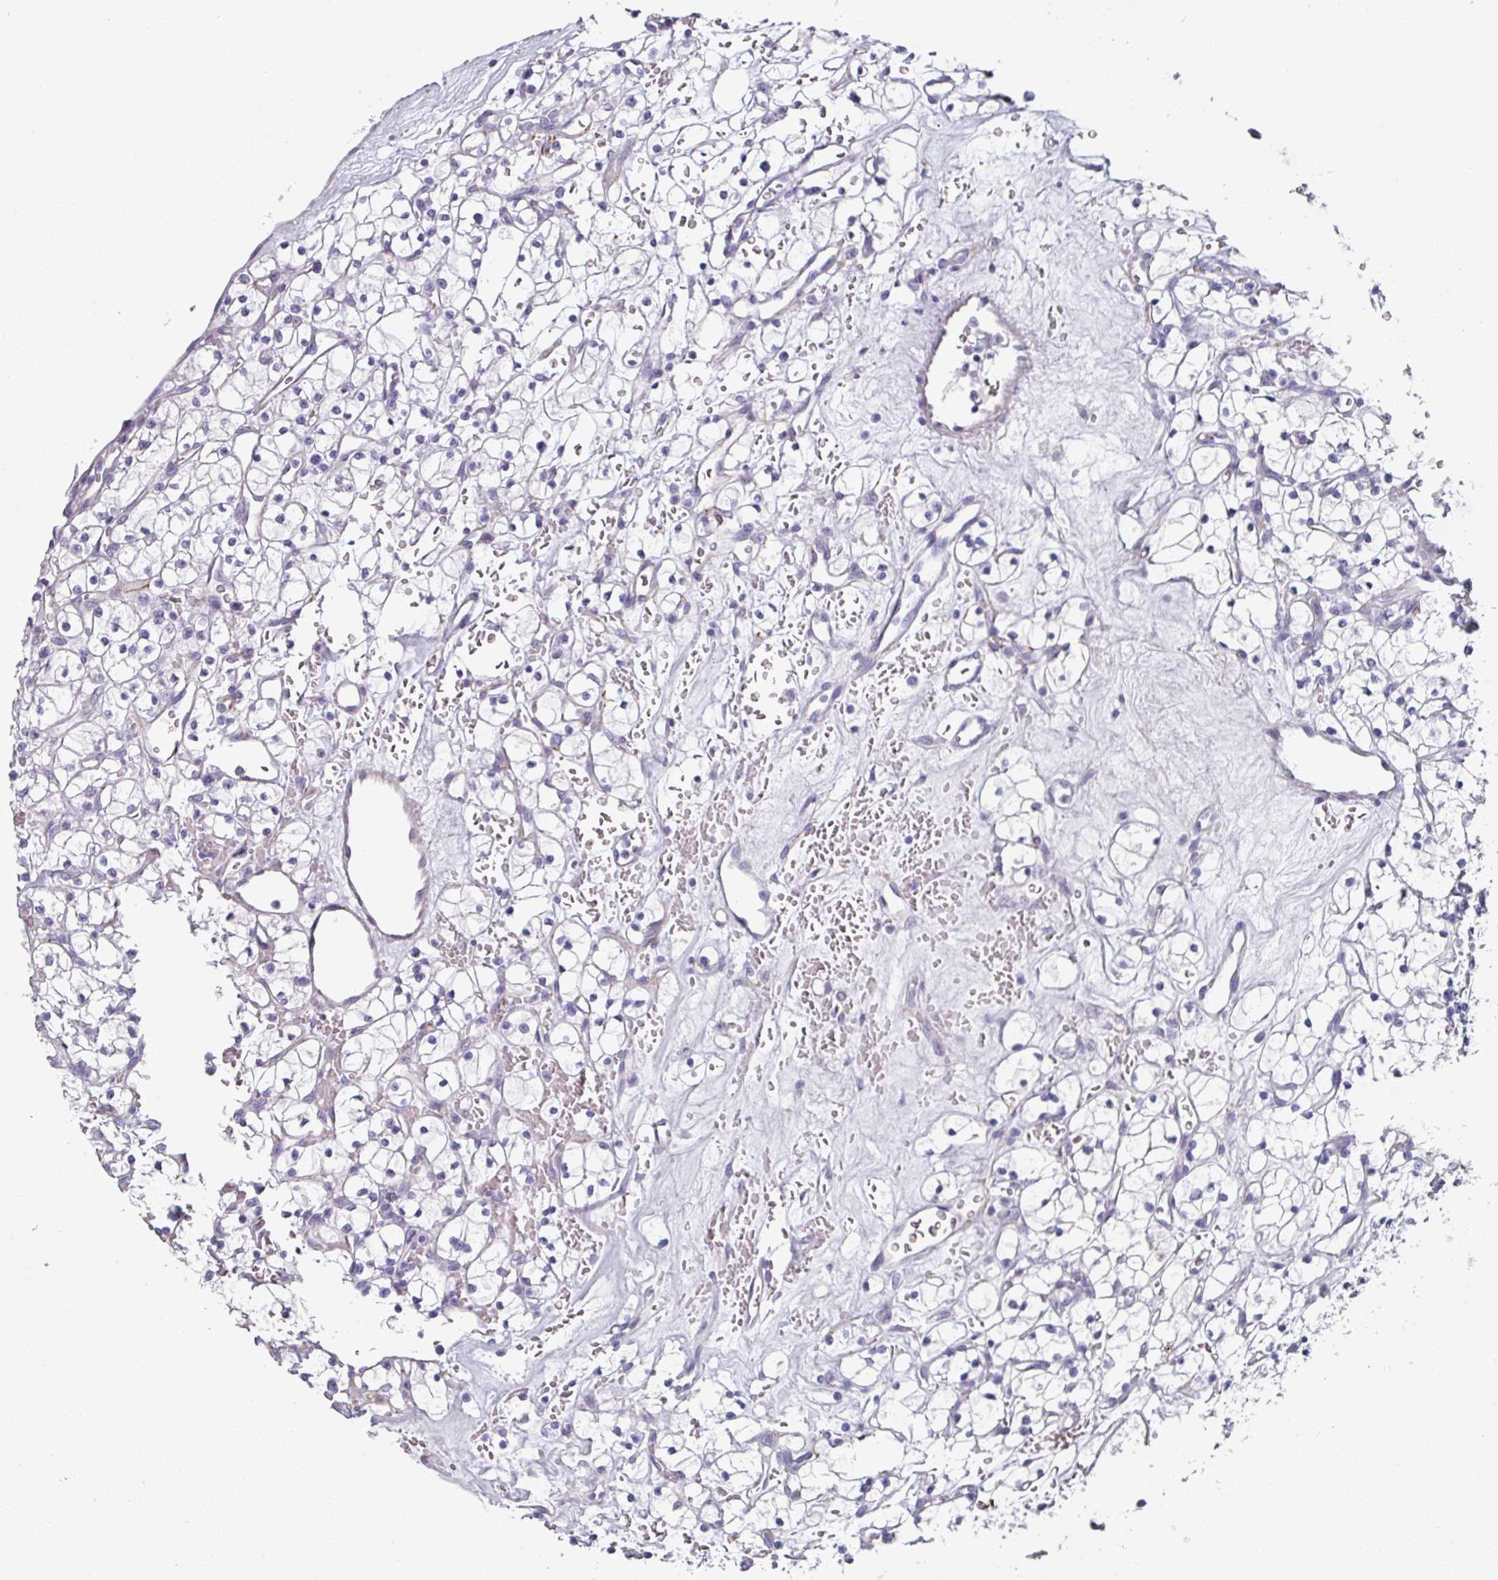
{"staining": {"intensity": "negative", "quantity": "none", "location": "none"}, "tissue": "renal cancer", "cell_type": "Tumor cells", "image_type": "cancer", "snomed": [{"axis": "morphology", "description": "Adenocarcinoma, NOS"}, {"axis": "topography", "description": "Kidney"}], "caption": "The histopathology image shows no staining of tumor cells in renal adenocarcinoma. Nuclei are stained in blue.", "gene": "SLC17A7", "patient": {"sex": "female", "age": 64}}